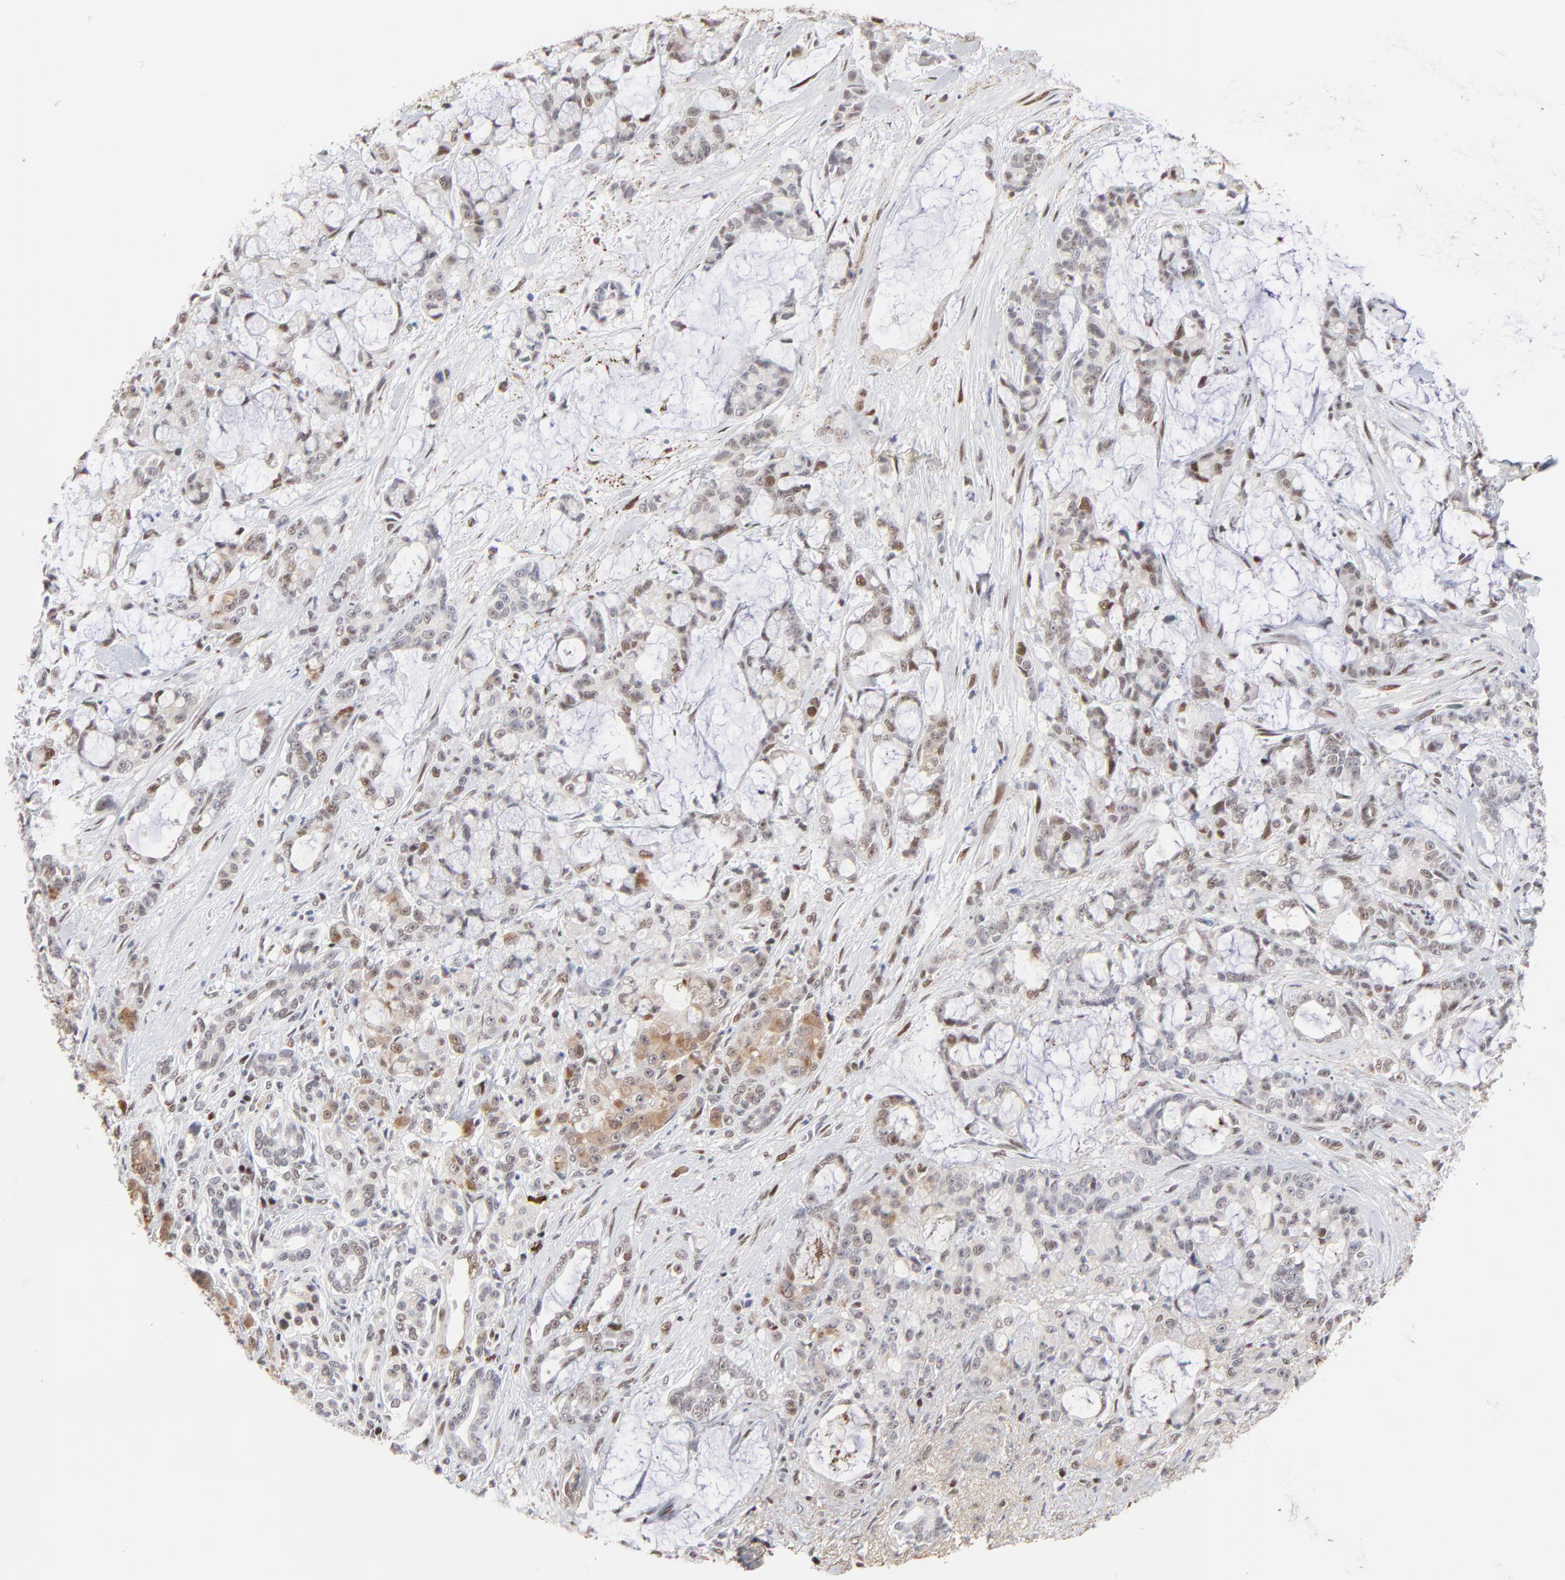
{"staining": {"intensity": "weak", "quantity": "25%-75%", "location": "nuclear"}, "tissue": "pancreatic cancer", "cell_type": "Tumor cells", "image_type": "cancer", "snomed": [{"axis": "morphology", "description": "Adenocarcinoma, NOS"}, {"axis": "topography", "description": "Pancreas"}], "caption": "Immunohistochemistry of pancreatic adenocarcinoma displays low levels of weak nuclear expression in approximately 25%-75% of tumor cells.", "gene": "OGFOD1", "patient": {"sex": "female", "age": 73}}